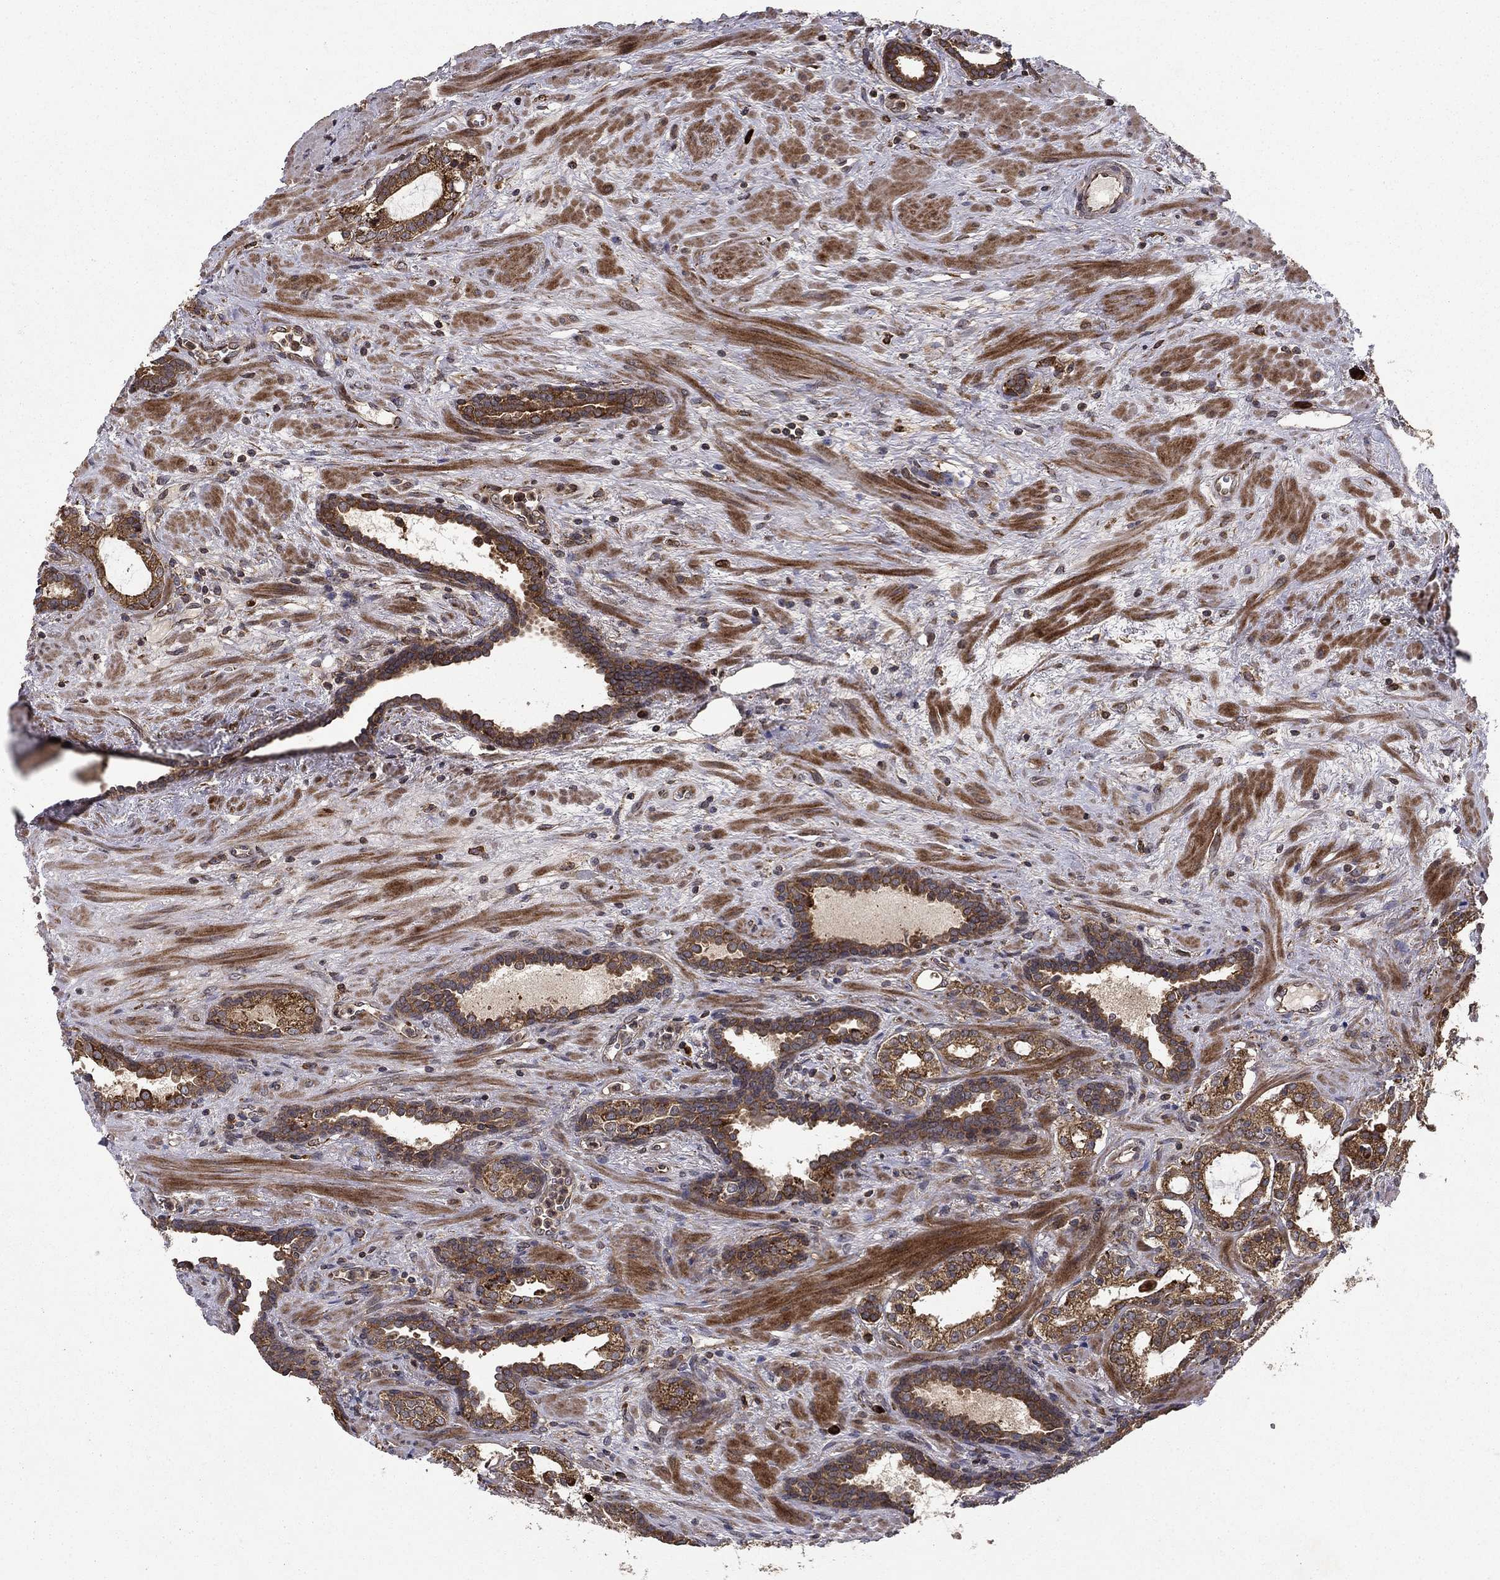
{"staining": {"intensity": "strong", "quantity": ">75%", "location": "cytoplasmic/membranous"}, "tissue": "prostate cancer", "cell_type": "Tumor cells", "image_type": "cancer", "snomed": [{"axis": "morphology", "description": "Adenocarcinoma, NOS"}, {"axis": "topography", "description": "Prostate"}], "caption": "A high amount of strong cytoplasmic/membranous positivity is present in approximately >75% of tumor cells in prostate adenocarcinoma tissue. The staining was performed using DAB (3,3'-diaminobenzidine), with brown indicating positive protein expression. Nuclei are stained blue with hematoxylin.", "gene": "BABAM2", "patient": {"sex": "male", "age": 66}}